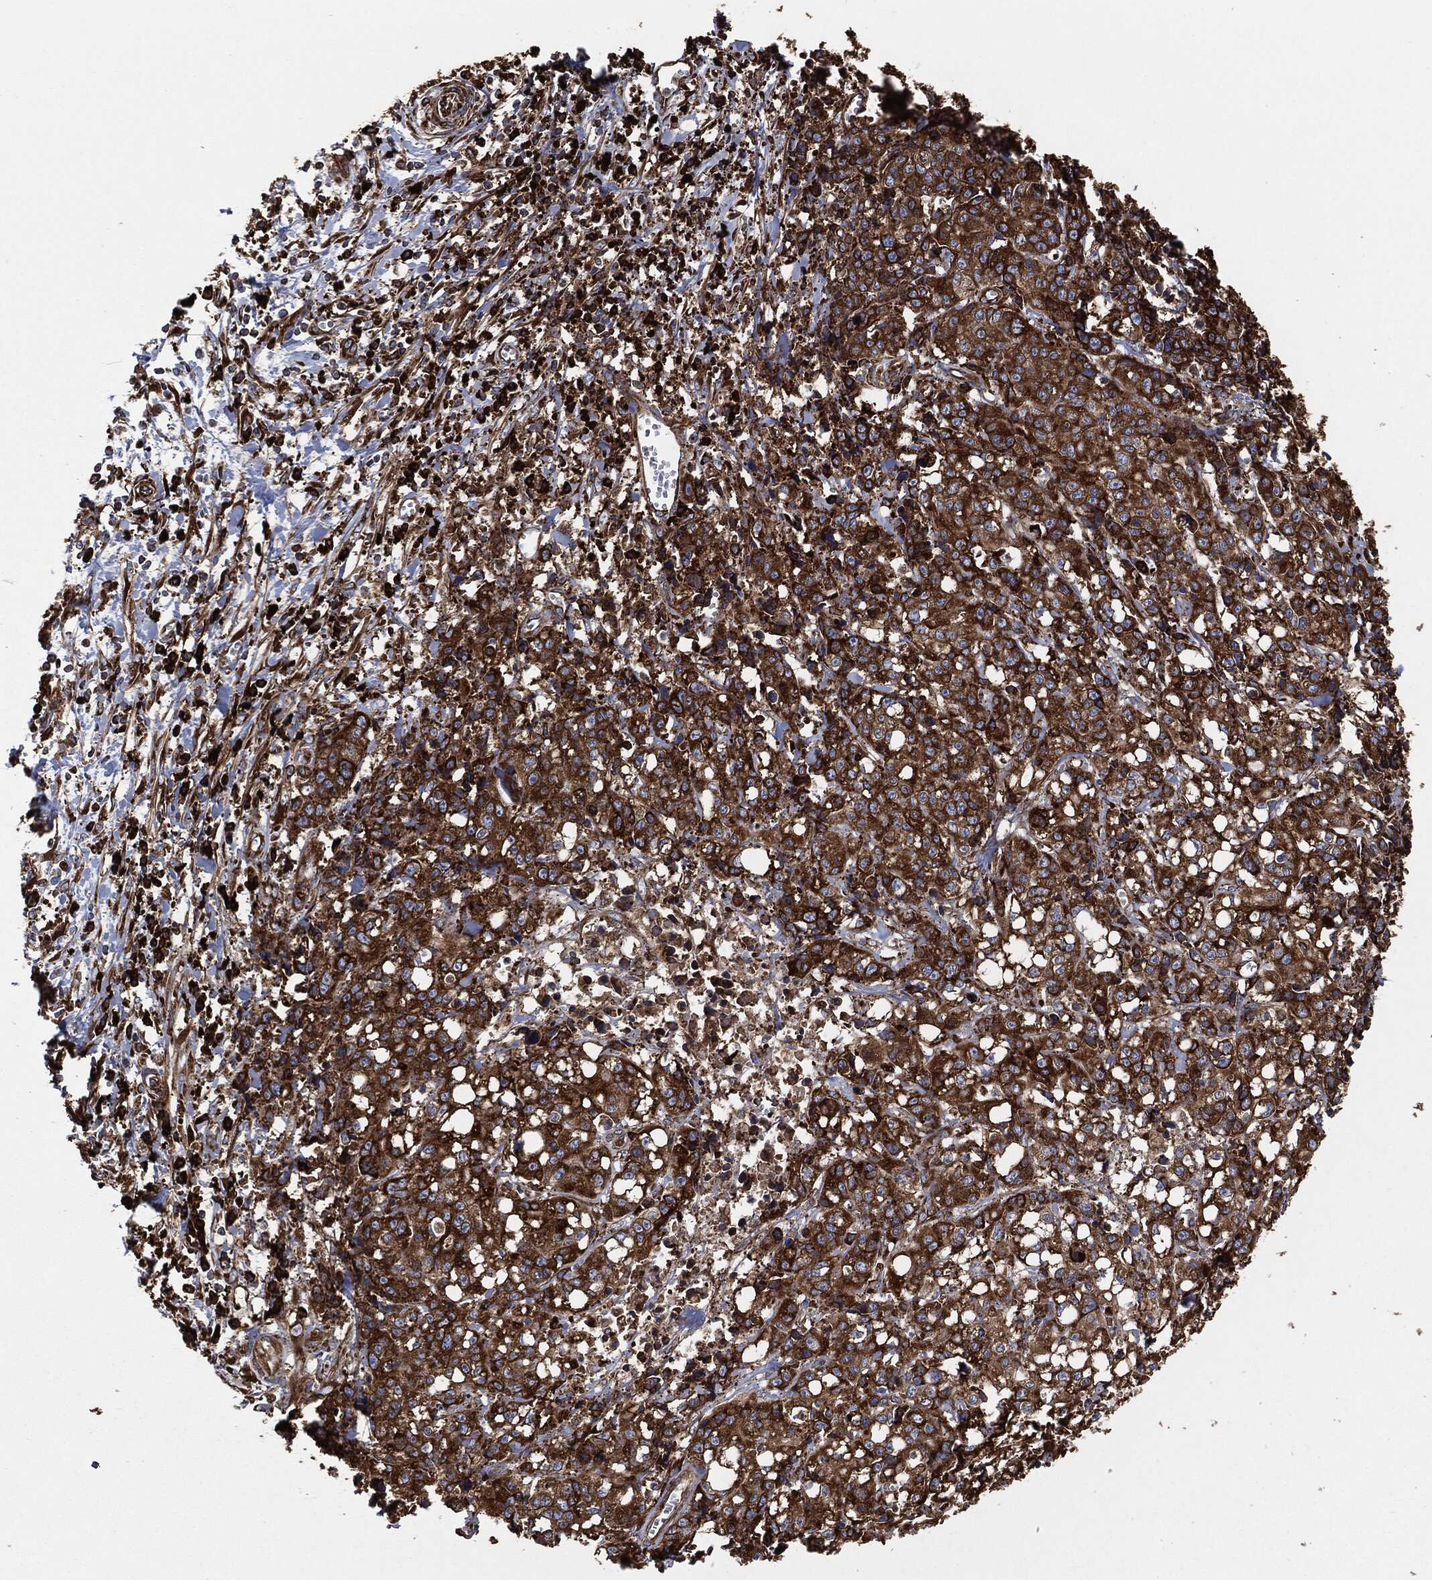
{"staining": {"intensity": "strong", "quantity": ">75%", "location": "cytoplasmic/membranous"}, "tissue": "pancreatic cancer", "cell_type": "Tumor cells", "image_type": "cancer", "snomed": [{"axis": "morphology", "description": "Adenocarcinoma, NOS"}, {"axis": "topography", "description": "Pancreas"}], "caption": "A high-resolution image shows IHC staining of pancreatic adenocarcinoma, which demonstrates strong cytoplasmic/membranous staining in approximately >75% of tumor cells.", "gene": "AMFR", "patient": {"sex": "male", "age": 64}}